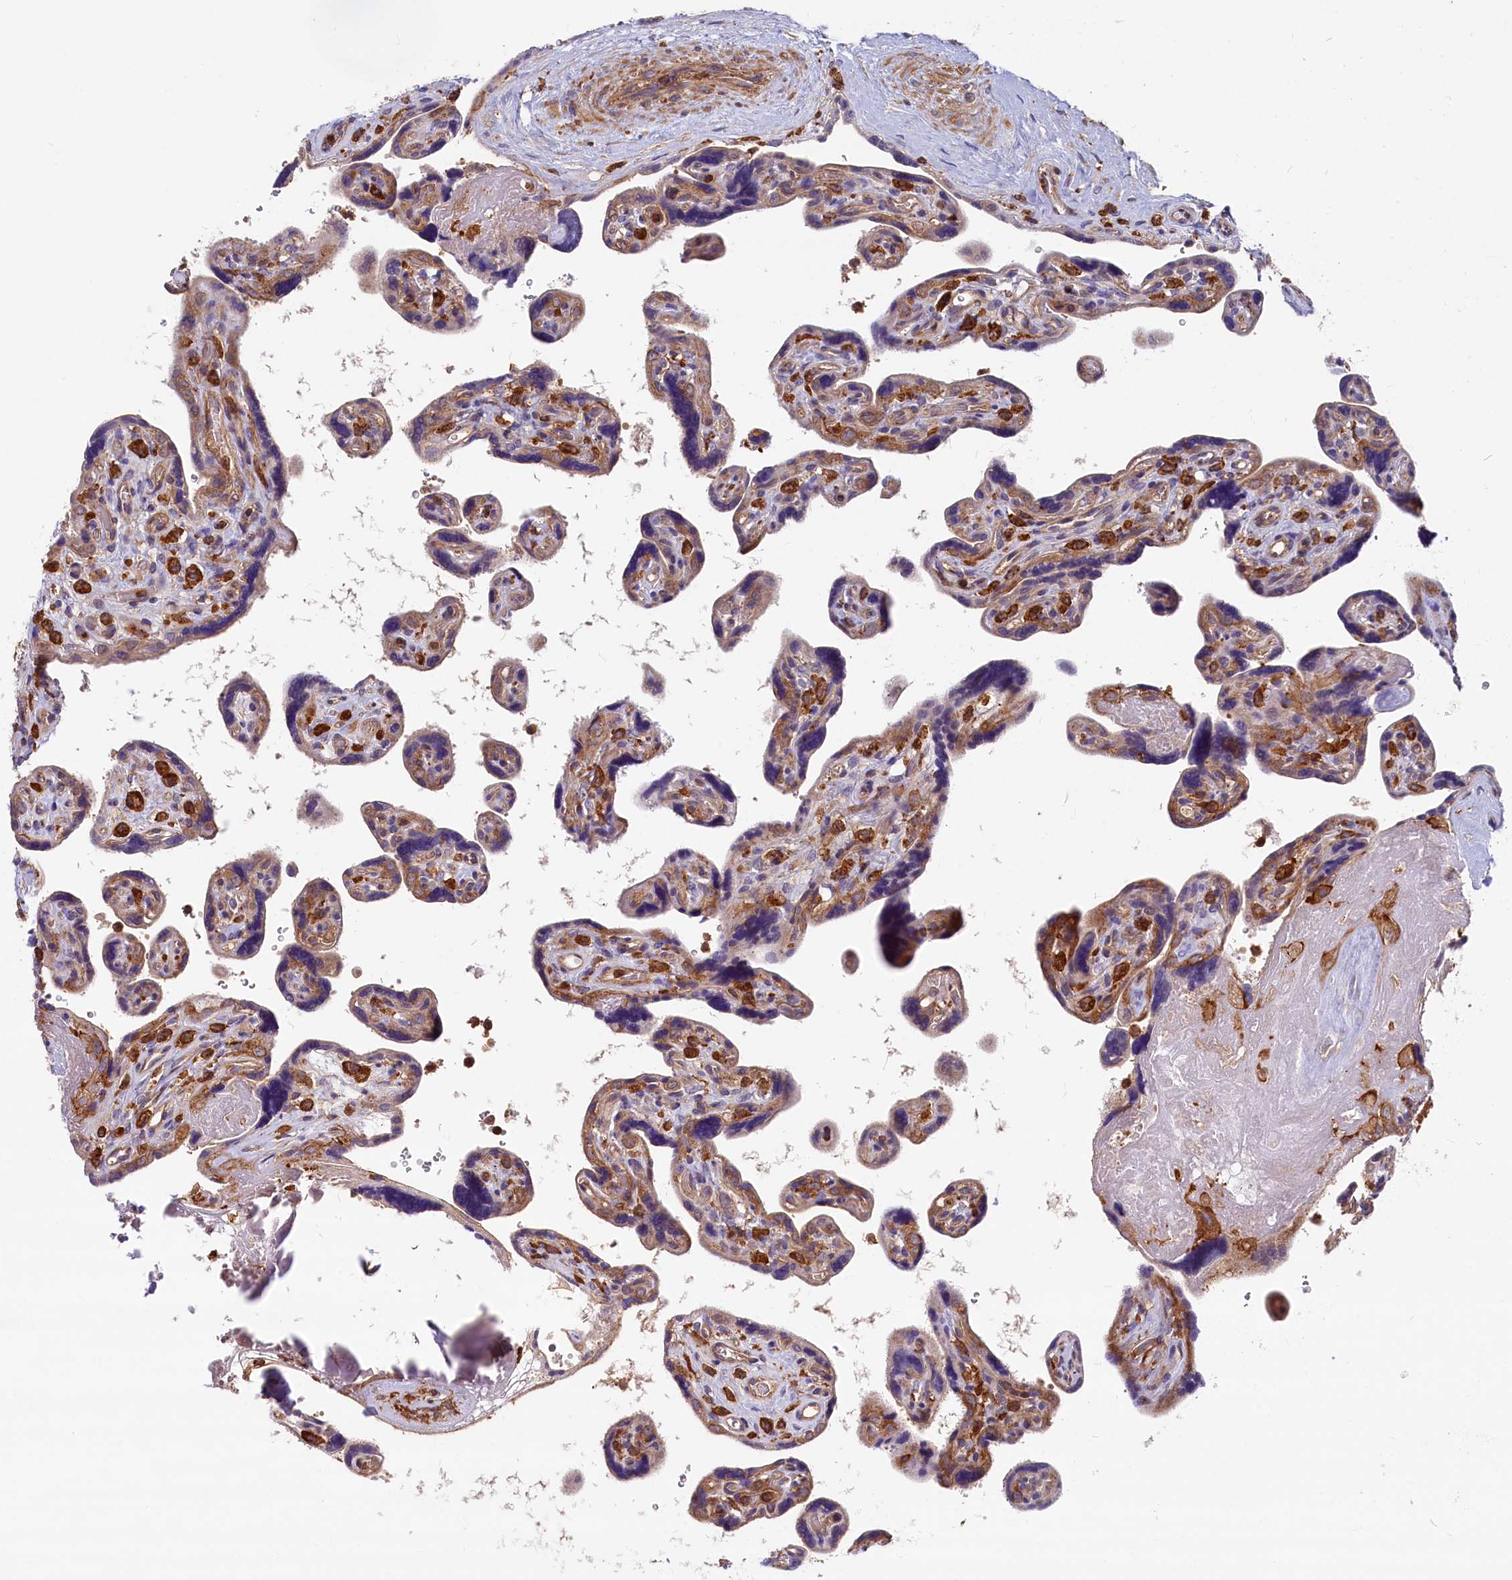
{"staining": {"intensity": "moderate", "quantity": "25%-75%", "location": "cytoplasmic/membranous"}, "tissue": "placenta", "cell_type": "Trophoblastic cells", "image_type": "normal", "snomed": [{"axis": "morphology", "description": "Normal tissue, NOS"}, {"axis": "topography", "description": "Placenta"}], "caption": "Immunohistochemistry (IHC) (DAB) staining of unremarkable human placenta exhibits moderate cytoplasmic/membranous protein staining in approximately 25%-75% of trophoblastic cells. The protein is stained brown, and the nuclei are stained in blue (DAB IHC with brightfield microscopy, high magnification).", "gene": "MYO9B", "patient": {"sex": "female", "age": 39}}